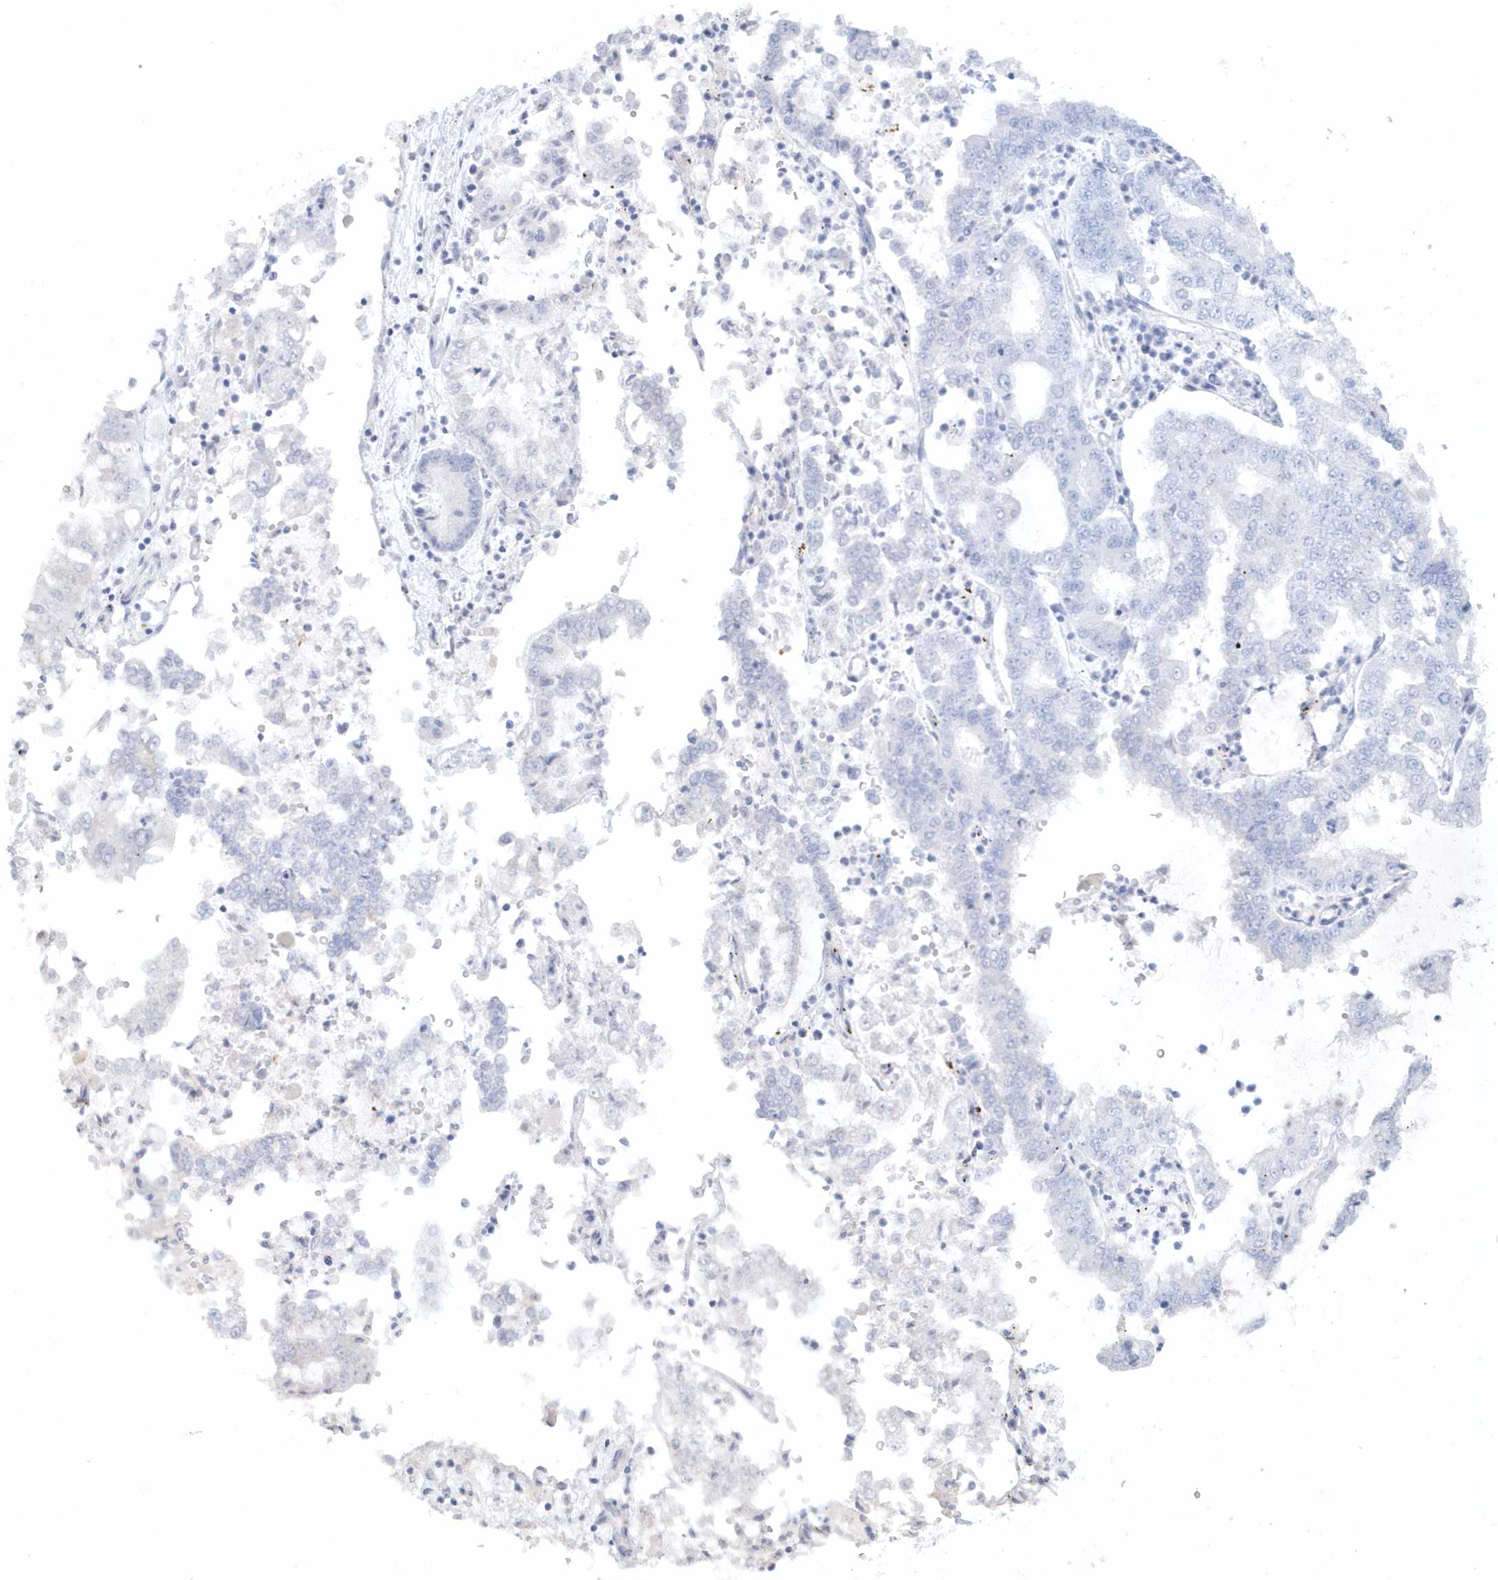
{"staining": {"intensity": "negative", "quantity": "none", "location": "none"}, "tissue": "stomach cancer", "cell_type": "Tumor cells", "image_type": "cancer", "snomed": [{"axis": "morphology", "description": "Adenocarcinoma, NOS"}, {"axis": "topography", "description": "Stomach"}], "caption": "Tumor cells are negative for protein expression in human stomach adenocarcinoma.", "gene": "FAM98A", "patient": {"sex": "male", "age": 76}}